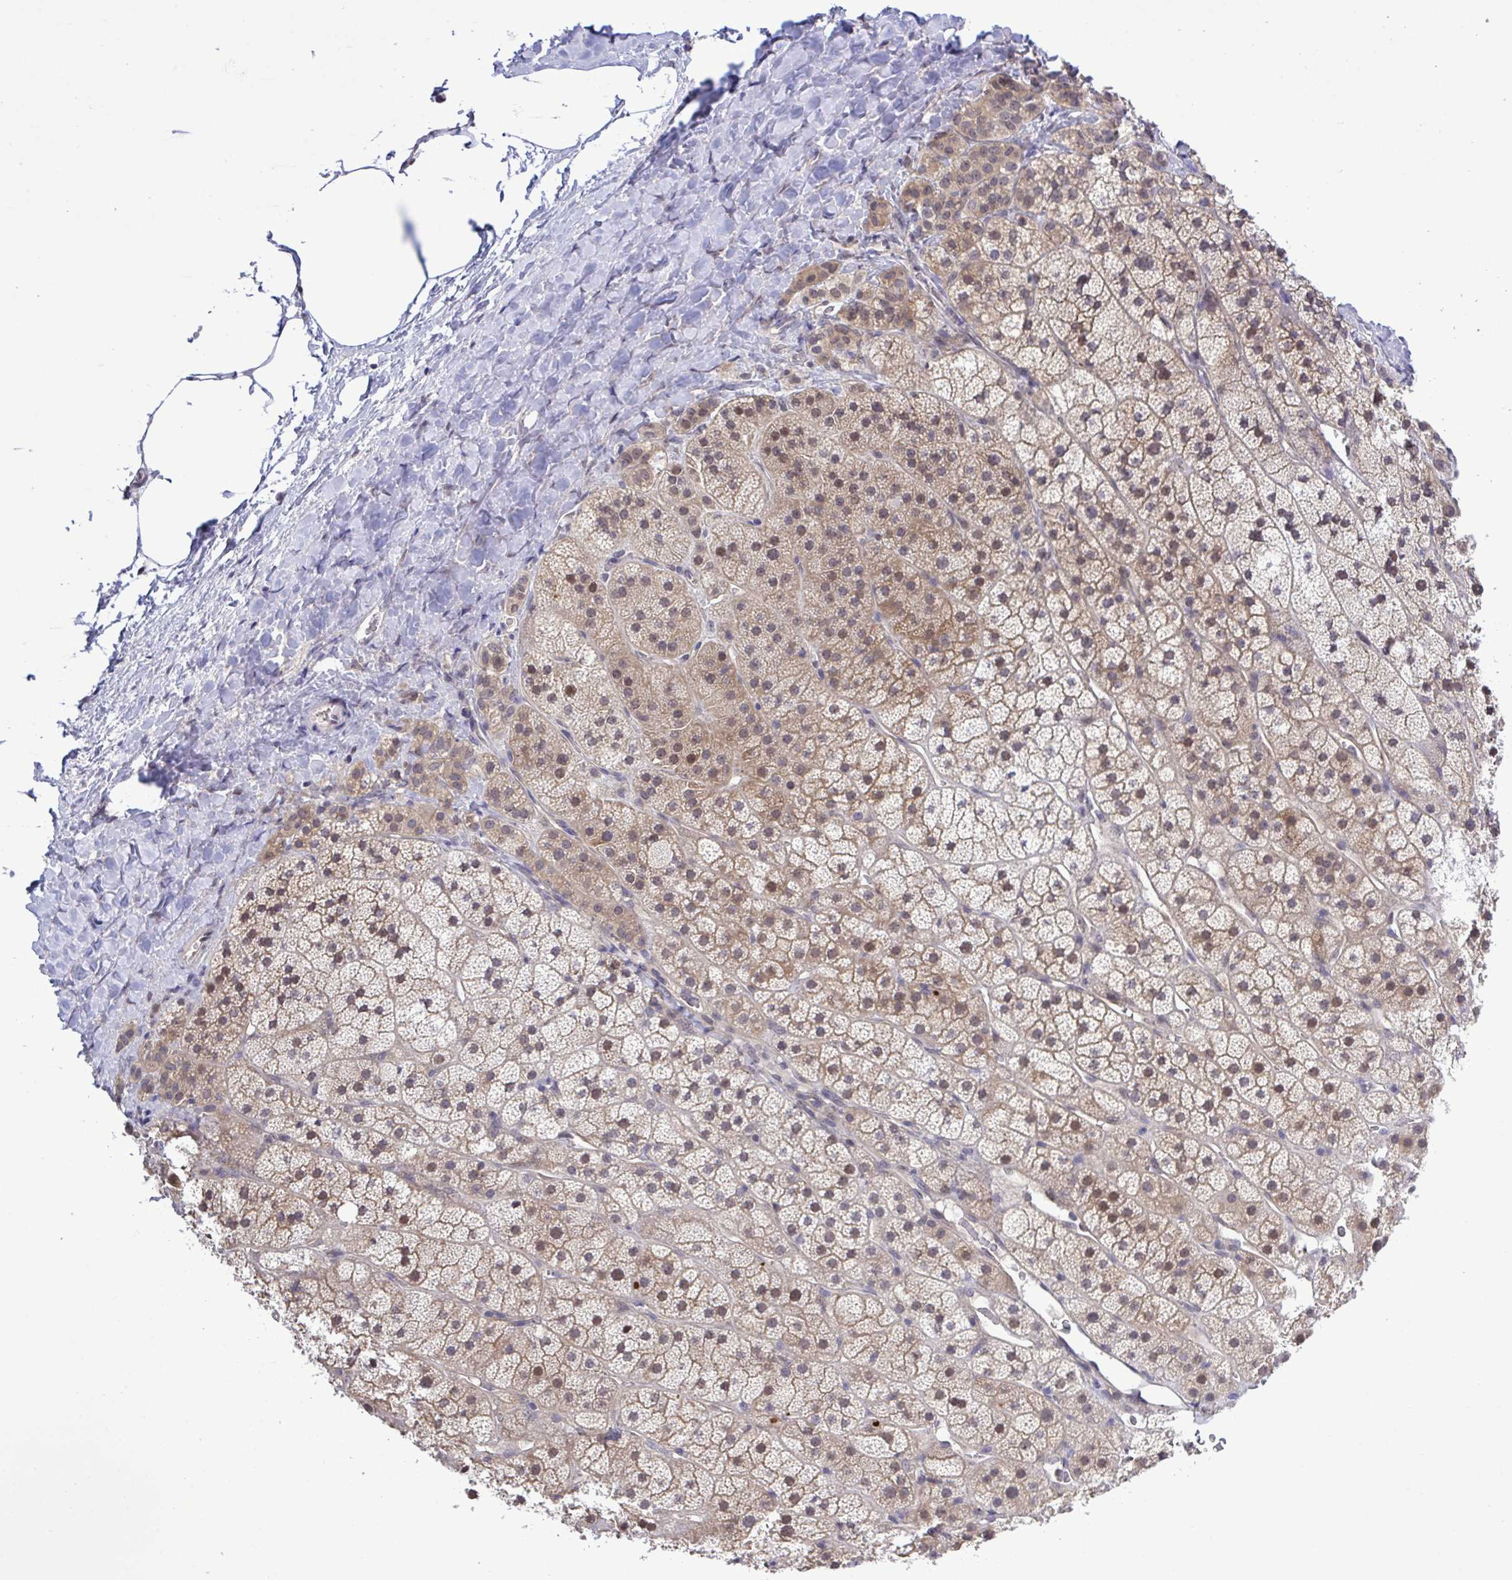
{"staining": {"intensity": "moderate", "quantity": ">75%", "location": "cytoplasmic/membranous,nuclear"}, "tissue": "adrenal gland", "cell_type": "Glandular cells", "image_type": "normal", "snomed": [{"axis": "morphology", "description": "Normal tissue, NOS"}, {"axis": "topography", "description": "Adrenal gland"}], "caption": "Immunohistochemistry (IHC) (DAB) staining of unremarkable adrenal gland reveals moderate cytoplasmic/membranous,nuclear protein staining in about >75% of glandular cells.", "gene": "ZNF444", "patient": {"sex": "male", "age": 57}}